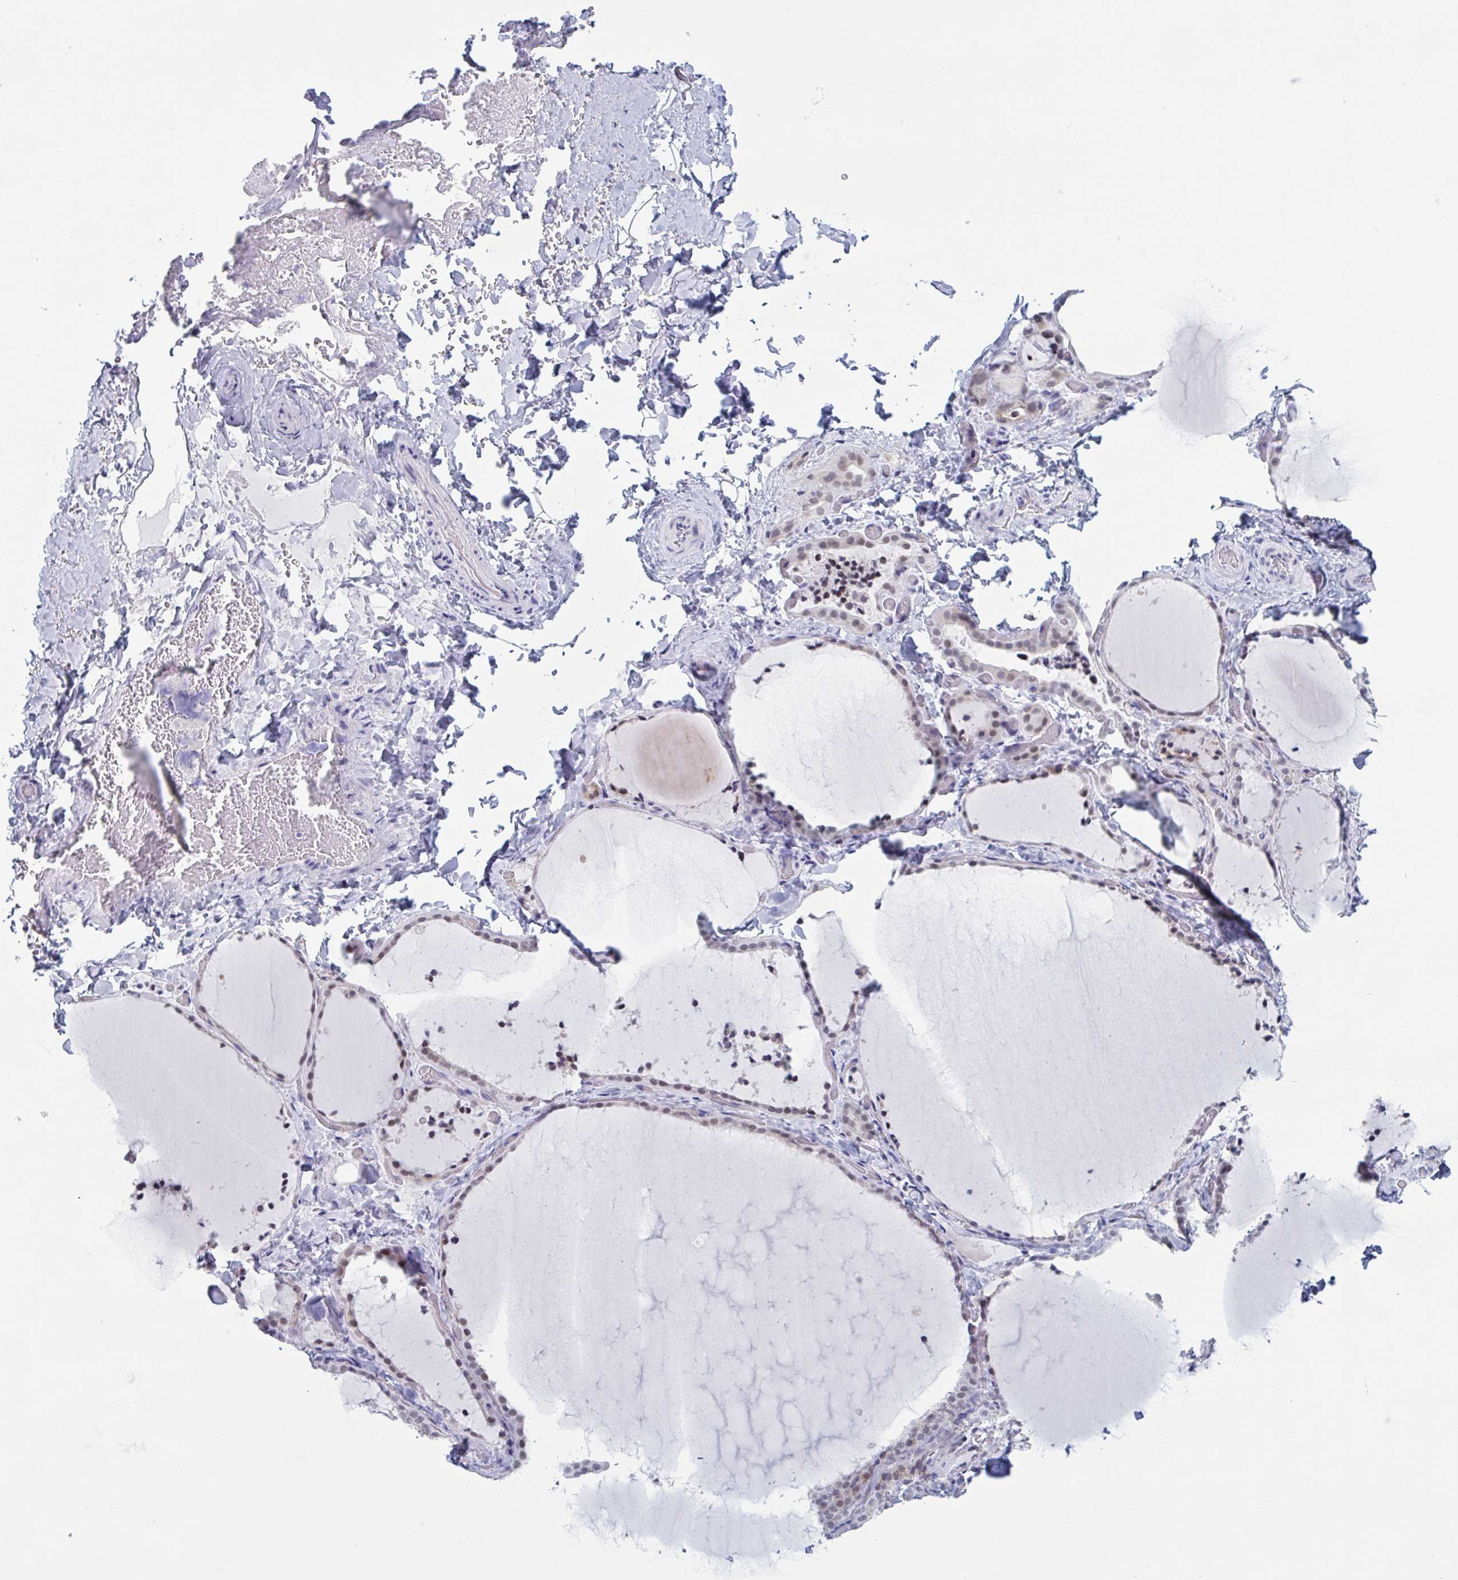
{"staining": {"intensity": "weak", "quantity": "25%-75%", "location": "nuclear"}, "tissue": "thyroid gland", "cell_type": "Glandular cells", "image_type": "normal", "snomed": [{"axis": "morphology", "description": "Normal tissue, NOS"}, {"axis": "topography", "description": "Thyroid gland"}], "caption": "This image demonstrates IHC staining of normal thyroid gland, with low weak nuclear staining in approximately 25%-75% of glandular cells.", "gene": "MSMB", "patient": {"sex": "female", "age": 22}}